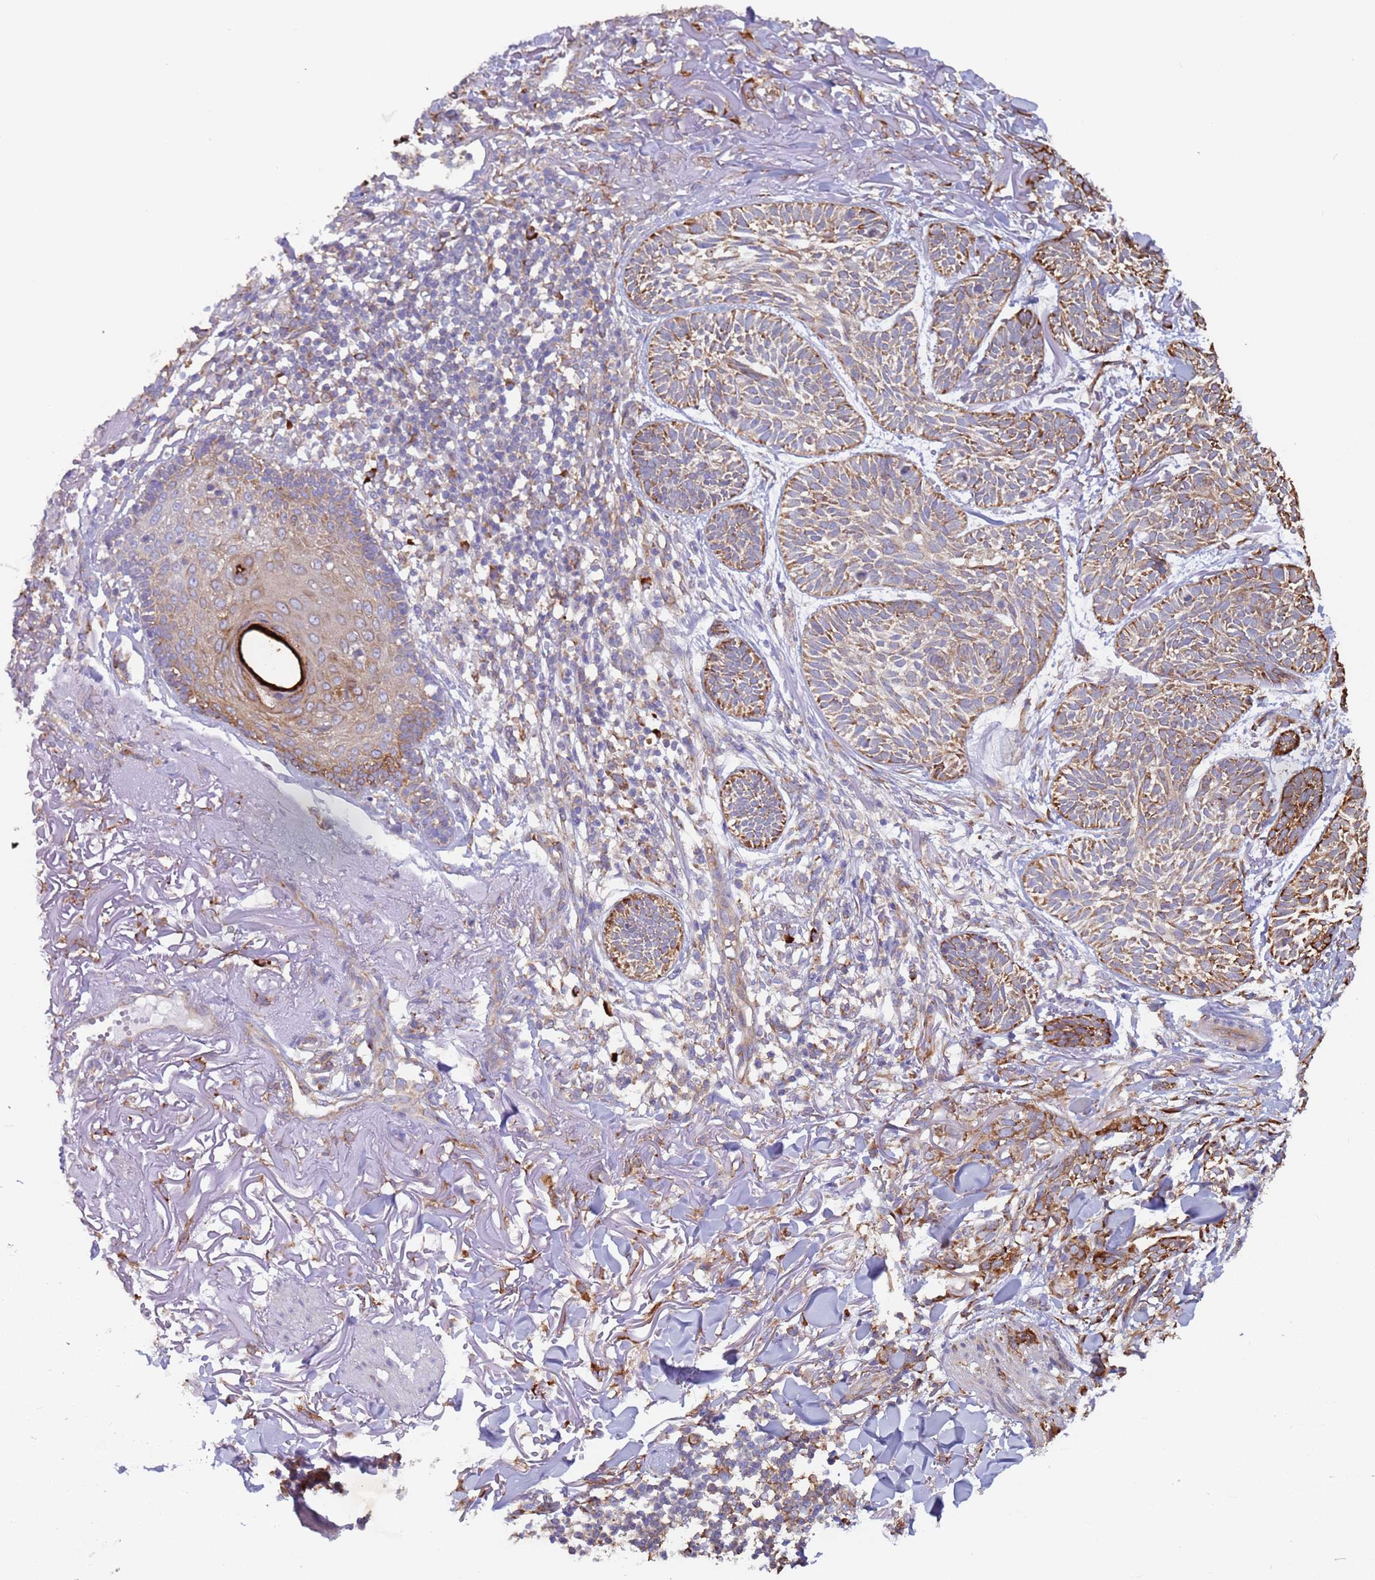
{"staining": {"intensity": "strong", "quantity": "<25%", "location": "cytoplasmic/membranous"}, "tissue": "skin cancer", "cell_type": "Tumor cells", "image_type": "cancer", "snomed": [{"axis": "morphology", "description": "Normal tissue, NOS"}, {"axis": "morphology", "description": "Basal cell carcinoma"}, {"axis": "topography", "description": "Skin"}], "caption": "Tumor cells demonstrate medium levels of strong cytoplasmic/membranous positivity in about <25% of cells in basal cell carcinoma (skin).", "gene": "ZNF844", "patient": {"sex": "male", "age": 66}}